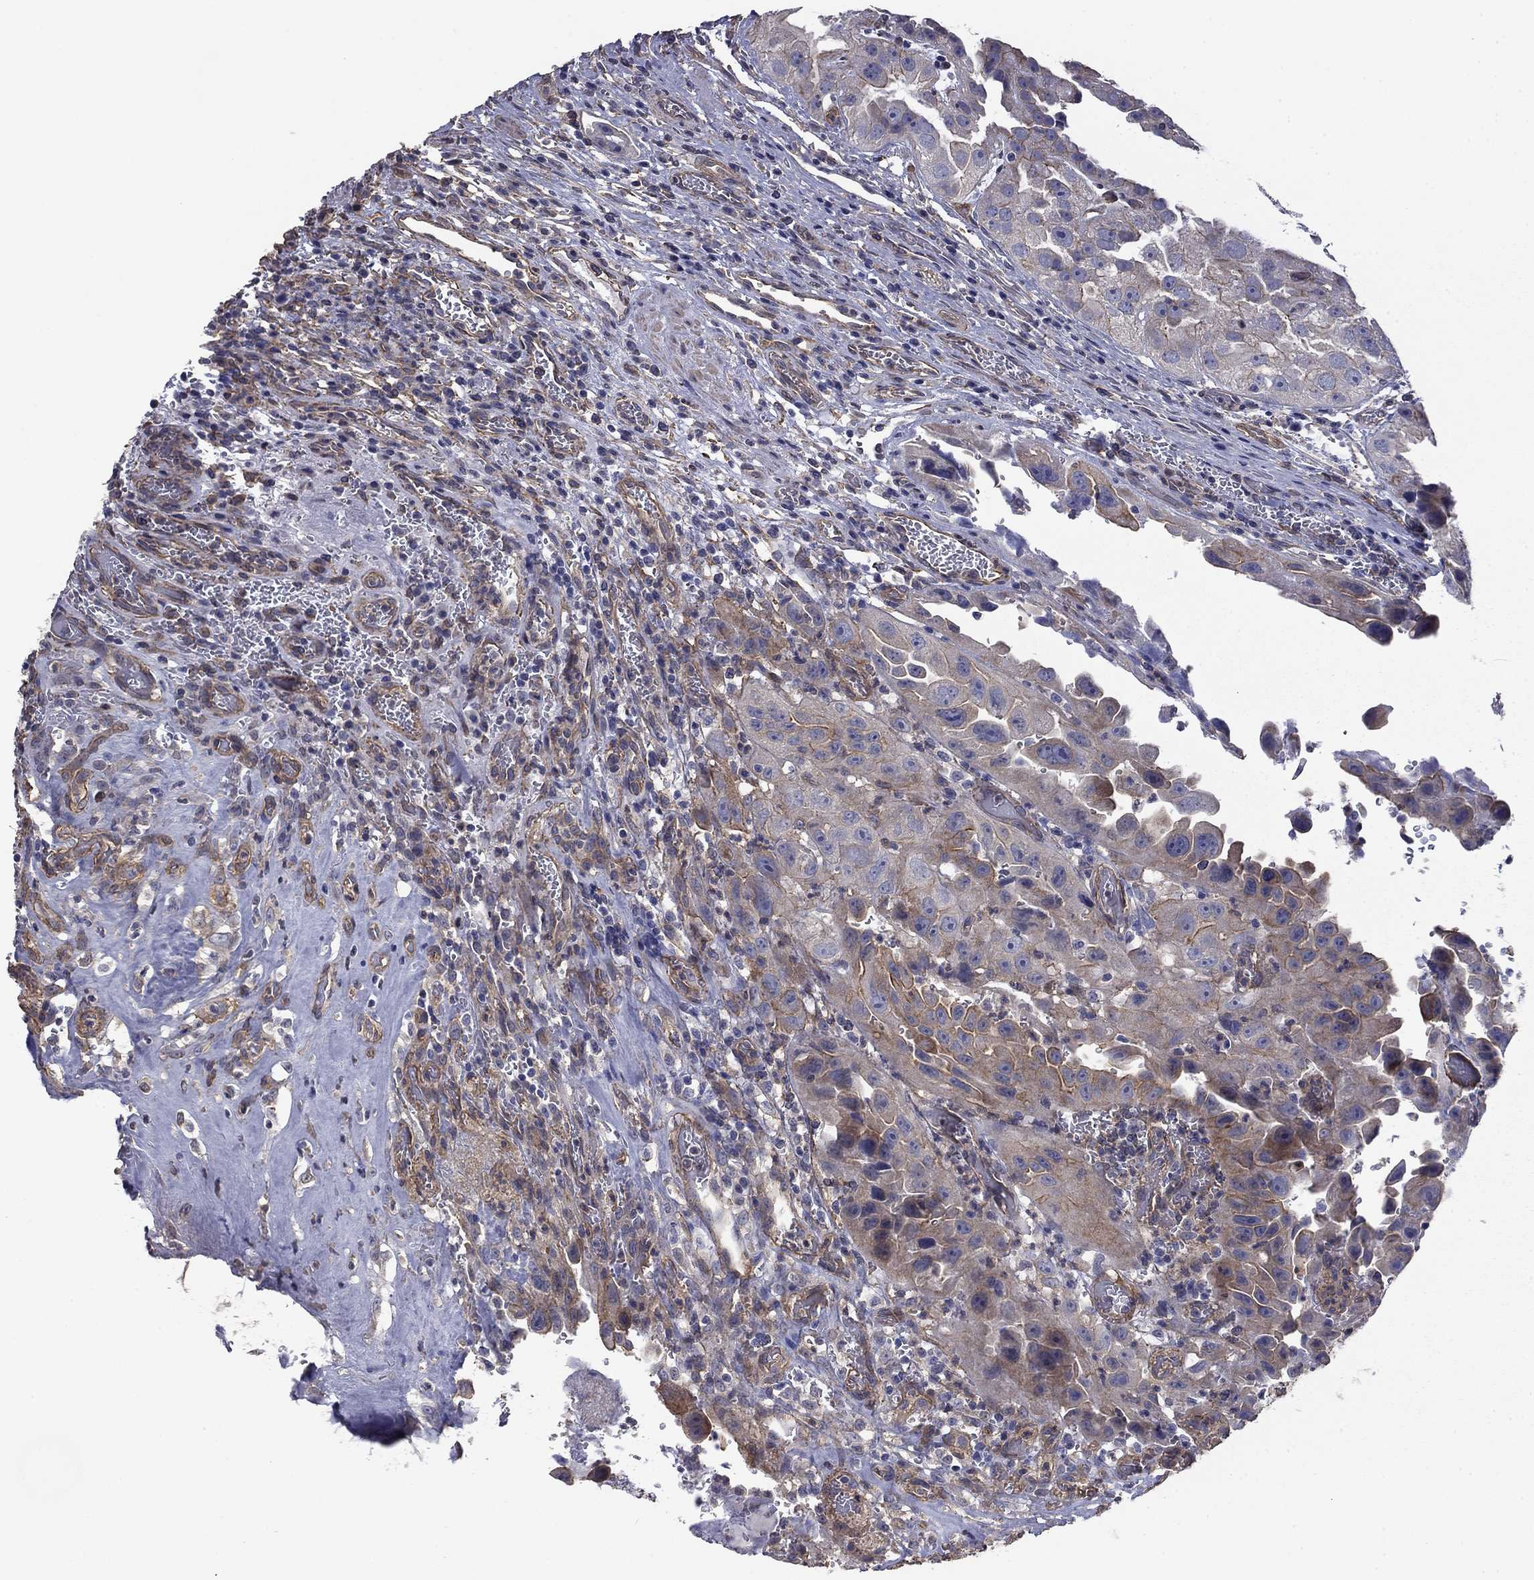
{"staining": {"intensity": "moderate", "quantity": "<25%", "location": "cytoplasmic/membranous"}, "tissue": "urothelial cancer", "cell_type": "Tumor cells", "image_type": "cancer", "snomed": [{"axis": "morphology", "description": "Urothelial carcinoma, High grade"}, {"axis": "topography", "description": "Urinary bladder"}], "caption": "Protein expression analysis of human urothelial cancer reveals moderate cytoplasmic/membranous positivity in approximately <25% of tumor cells.", "gene": "TCHH", "patient": {"sex": "female", "age": 41}}